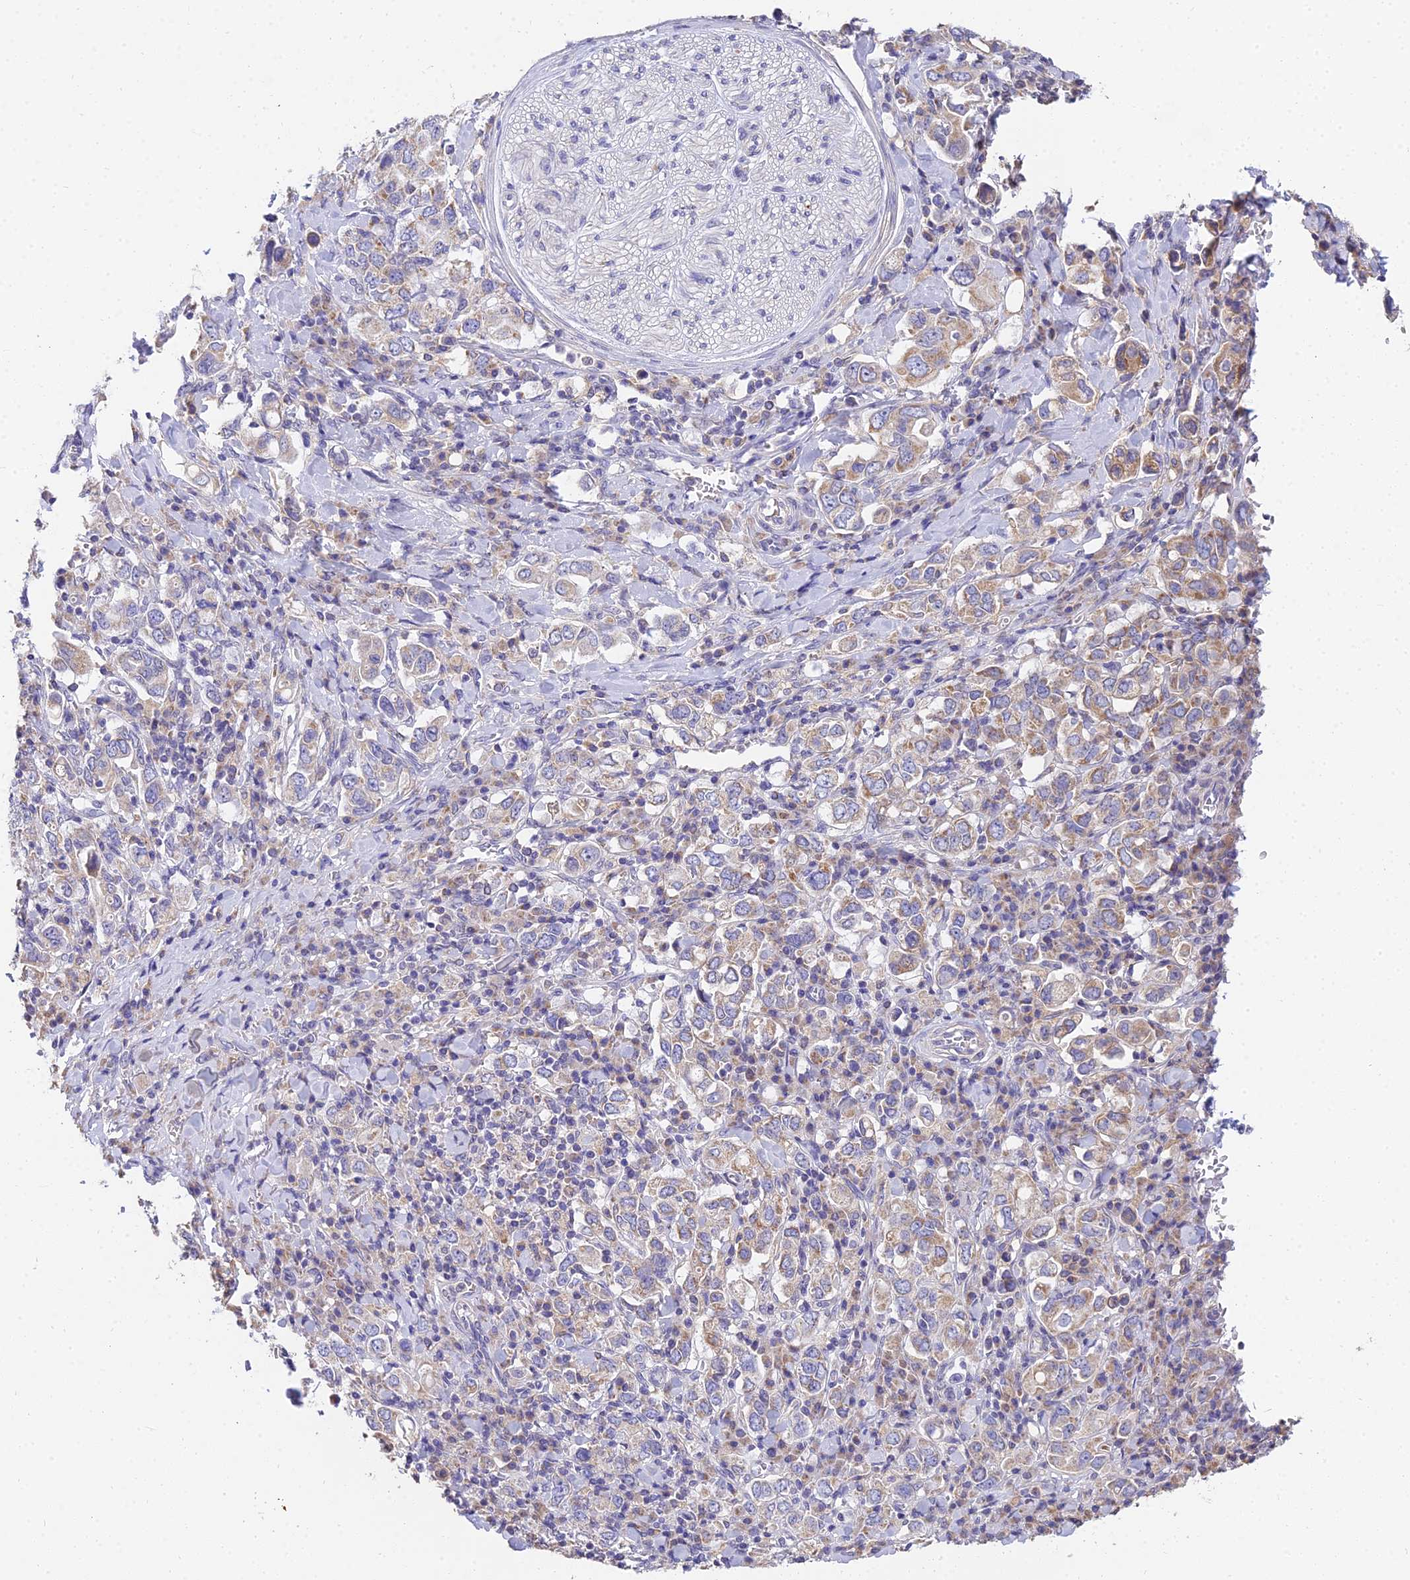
{"staining": {"intensity": "moderate", "quantity": "<25%", "location": "cytoplasmic/membranous"}, "tissue": "stomach cancer", "cell_type": "Tumor cells", "image_type": "cancer", "snomed": [{"axis": "morphology", "description": "Adenocarcinoma, NOS"}, {"axis": "topography", "description": "Stomach, upper"}], "caption": "Immunohistochemistry of stomach cancer exhibits low levels of moderate cytoplasmic/membranous staining in approximately <25% of tumor cells.", "gene": "ARL8B", "patient": {"sex": "male", "age": 62}}